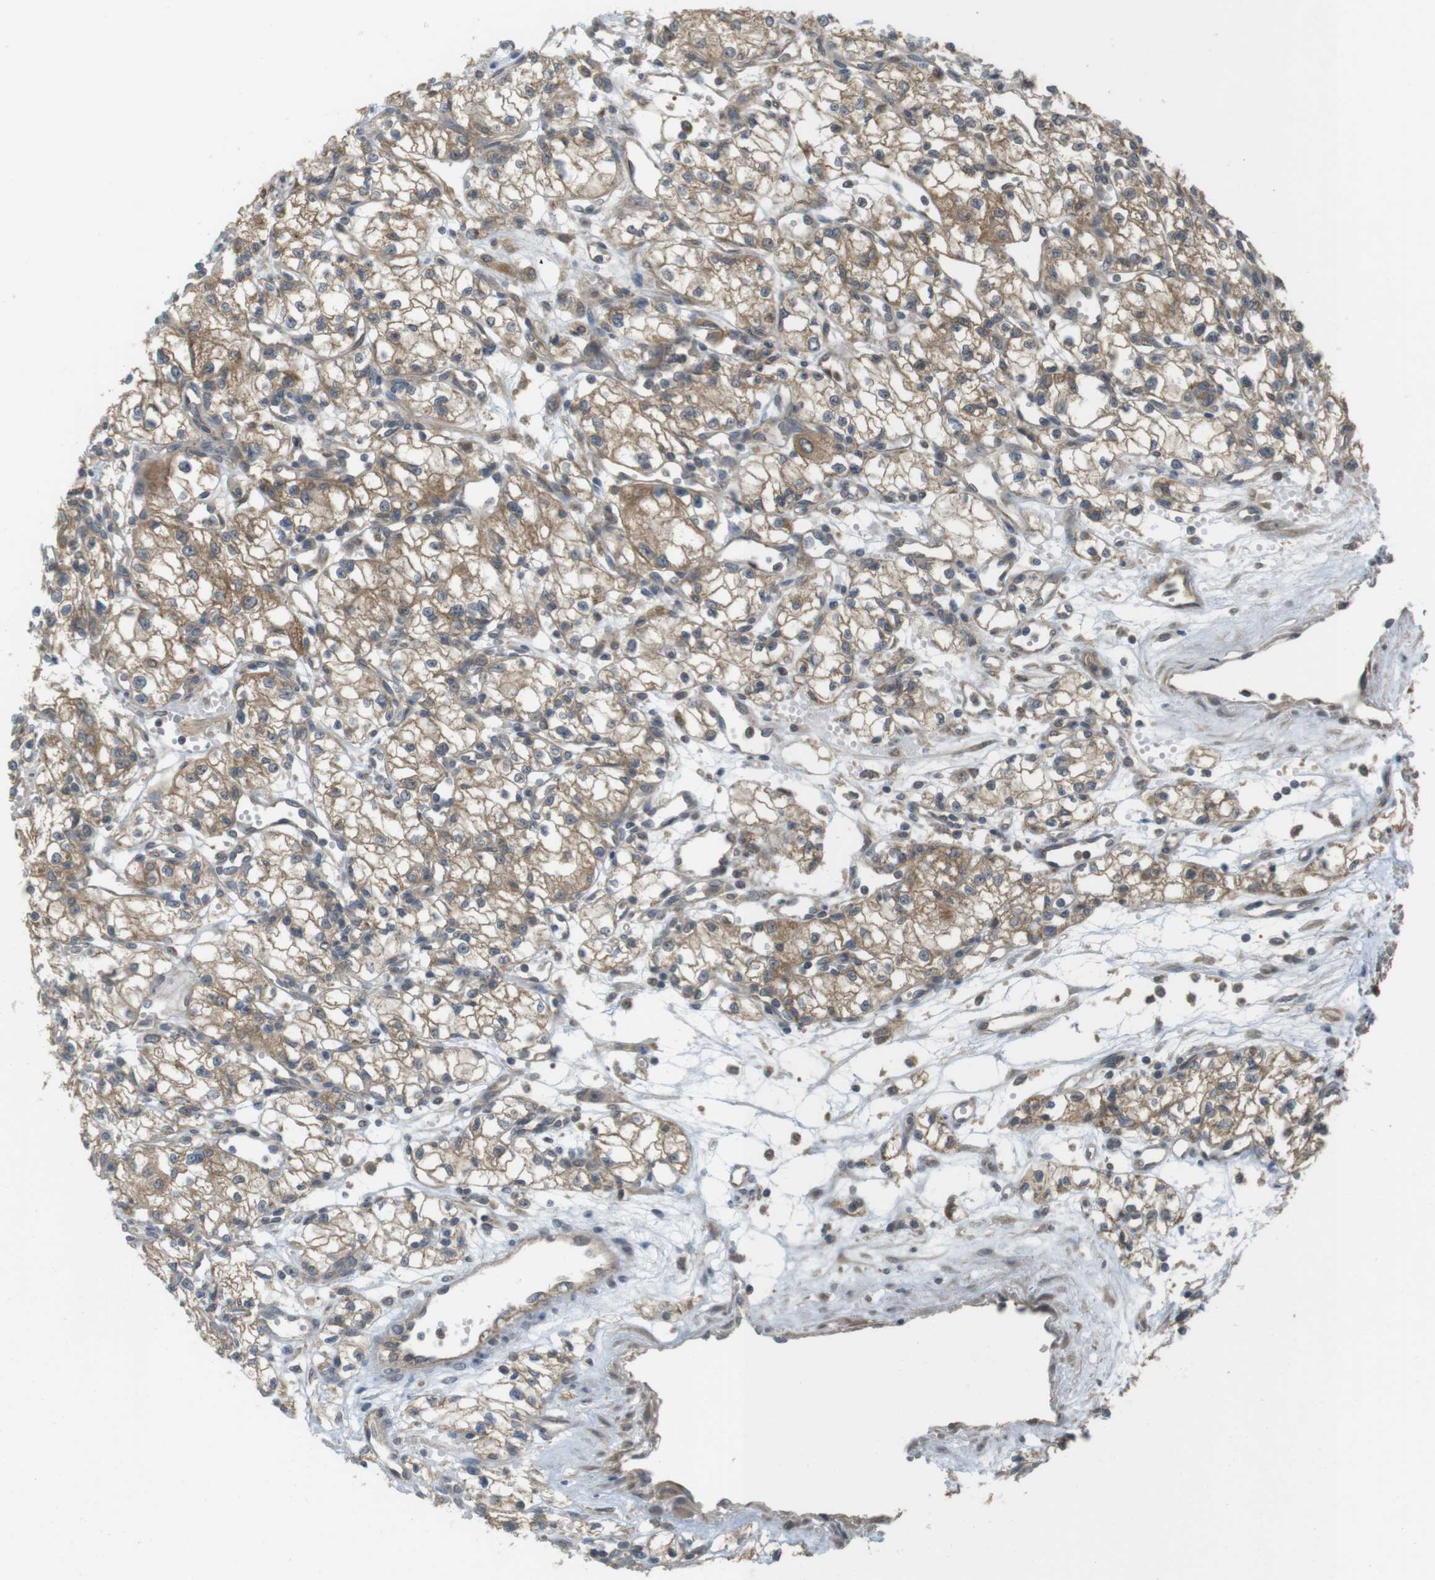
{"staining": {"intensity": "moderate", "quantity": ">75%", "location": "cytoplasmic/membranous"}, "tissue": "renal cancer", "cell_type": "Tumor cells", "image_type": "cancer", "snomed": [{"axis": "morphology", "description": "Normal tissue, NOS"}, {"axis": "morphology", "description": "Adenocarcinoma, NOS"}, {"axis": "topography", "description": "Kidney"}], "caption": "The image reveals a brown stain indicating the presence of a protein in the cytoplasmic/membranous of tumor cells in renal cancer (adenocarcinoma). (DAB = brown stain, brightfield microscopy at high magnification).", "gene": "RNF130", "patient": {"sex": "male", "age": 59}}